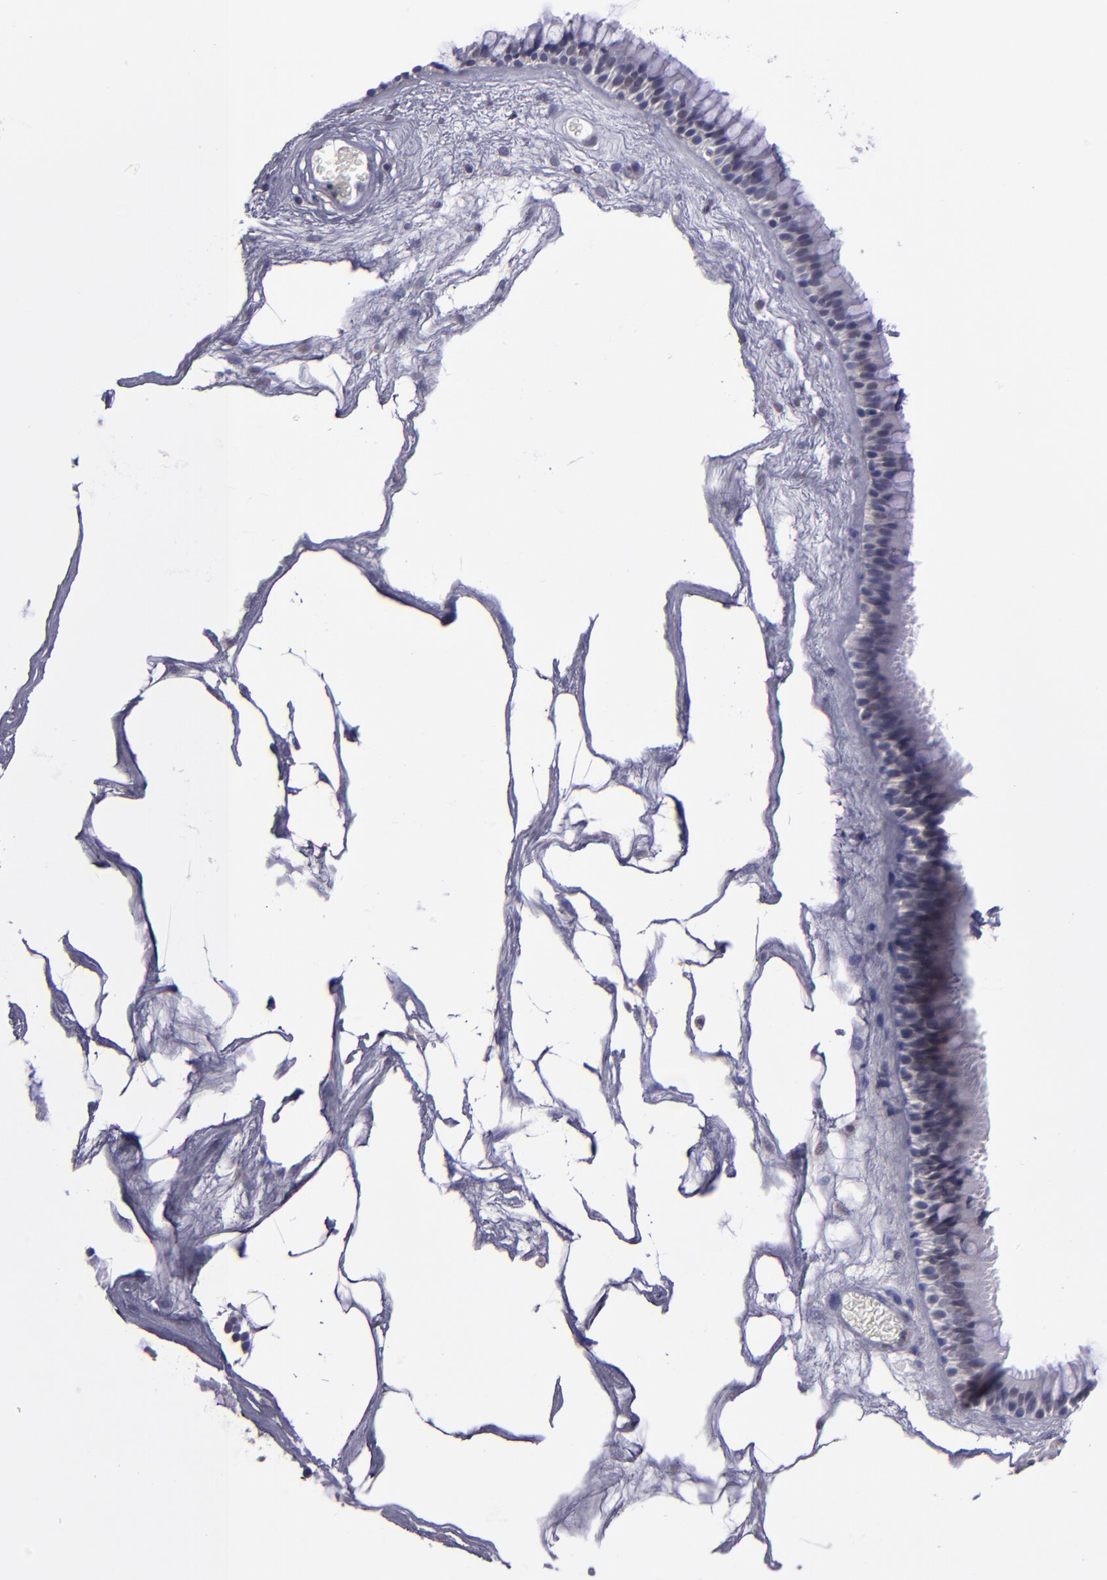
{"staining": {"intensity": "weak", "quantity": "25%-75%", "location": "nuclear"}, "tissue": "nasopharynx", "cell_type": "Respiratory epithelial cells", "image_type": "normal", "snomed": [{"axis": "morphology", "description": "Normal tissue, NOS"}, {"axis": "morphology", "description": "Inflammation, NOS"}, {"axis": "topography", "description": "Nasopharynx"}], "caption": "Protein expression by immunohistochemistry (IHC) exhibits weak nuclear positivity in approximately 25%-75% of respiratory epithelial cells in benign nasopharynx. Using DAB (brown) and hematoxylin (blue) stains, captured at high magnification using brightfield microscopy.", "gene": "CEBPE", "patient": {"sex": "male", "age": 48}}